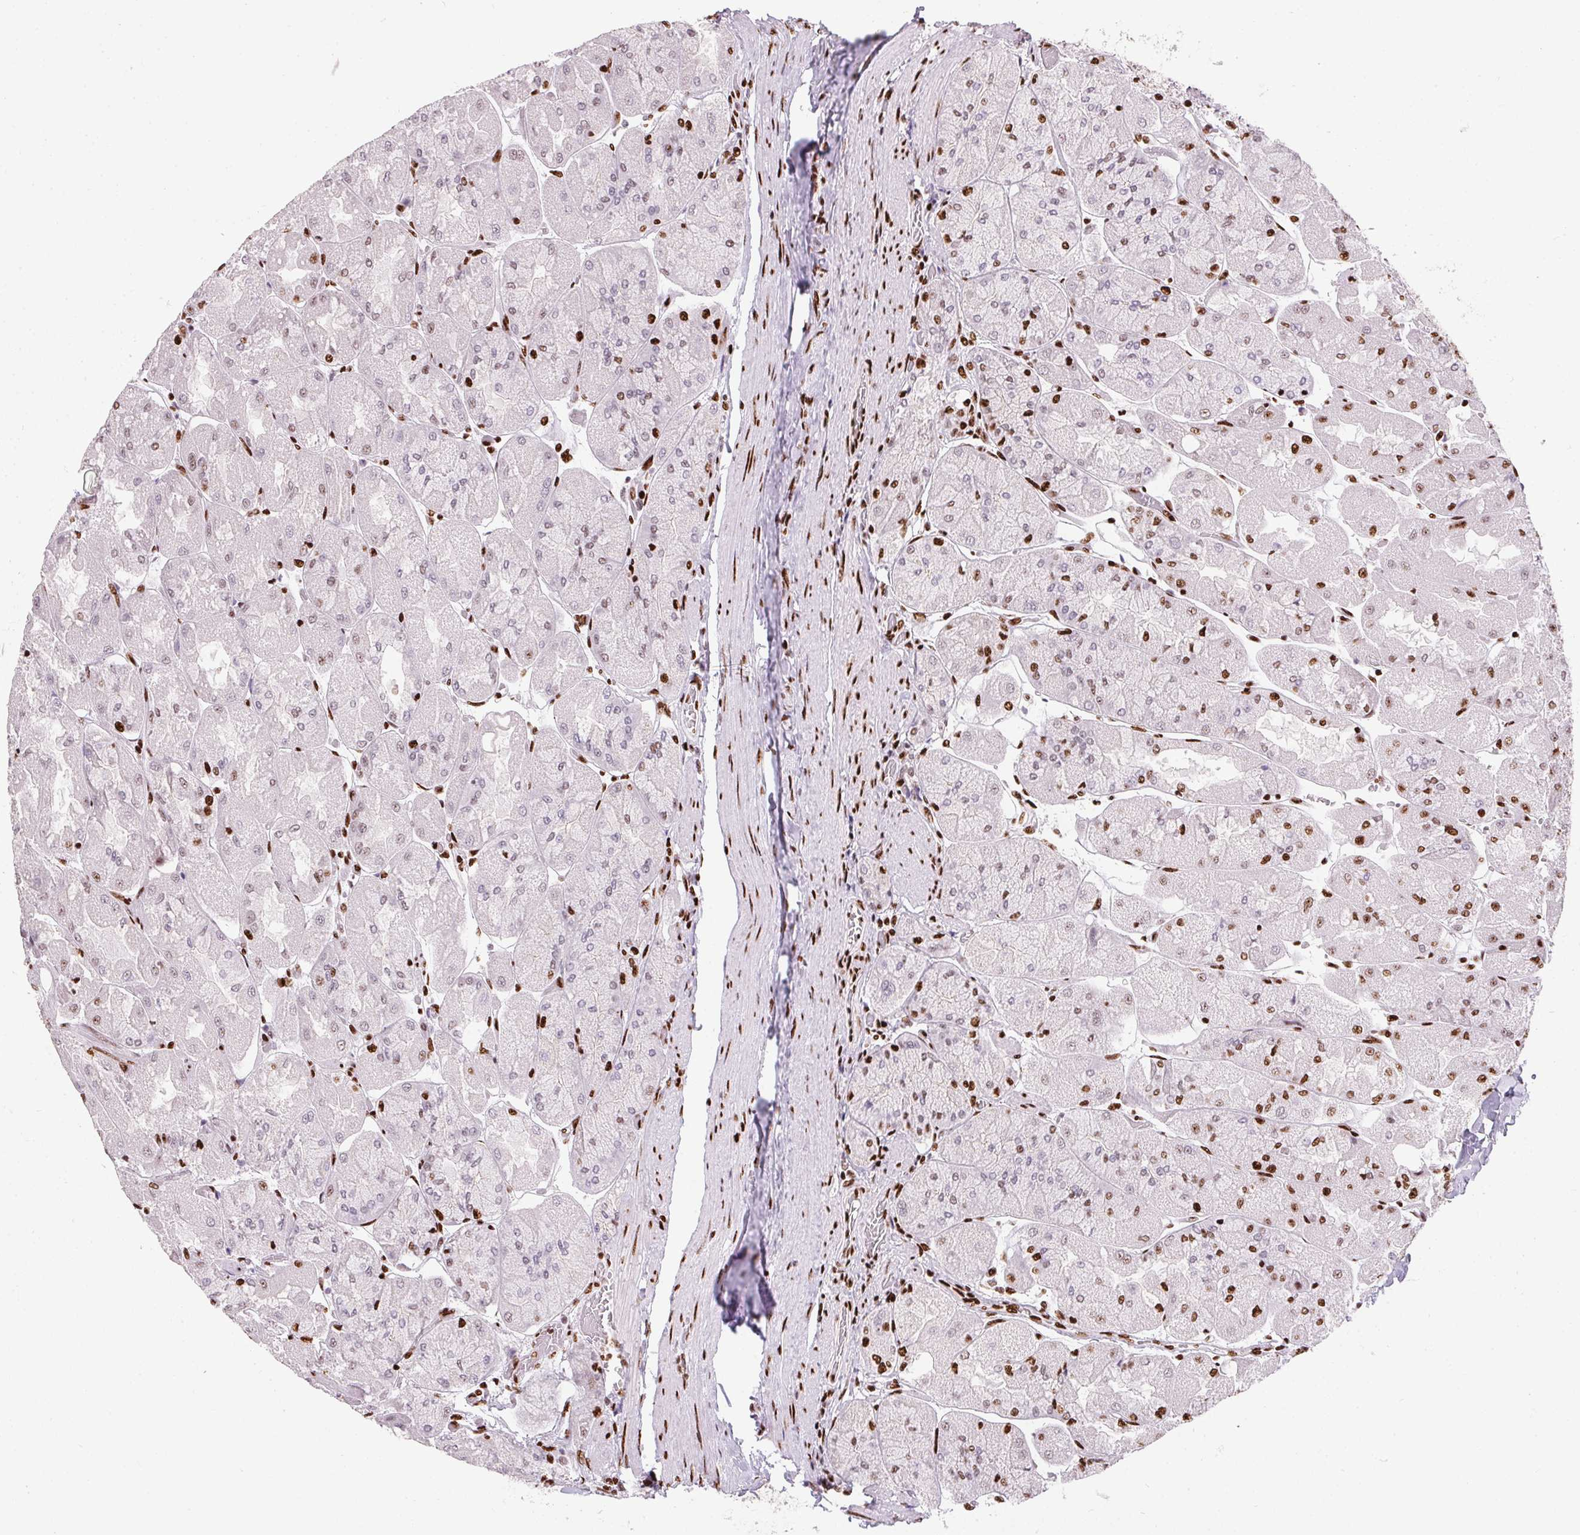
{"staining": {"intensity": "strong", "quantity": "25%-75%", "location": "nuclear"}, "tissue": "stomach", "cell_type": "Glandular cells", "image_type": "normal", "snomed": [{"axis": "morphology", "description": "Normal tissue, NOS"}, {"axis": "topography", "description": "Stomach"}], "caption": "A photomicrograph showing strong nuclear staining in about 25%-75% of glandular cells in benign stomach, as visualized by brown immunohistochemical staining.", "gene": "PAGE3", "patient": {"sex": "female", "age": 61}}